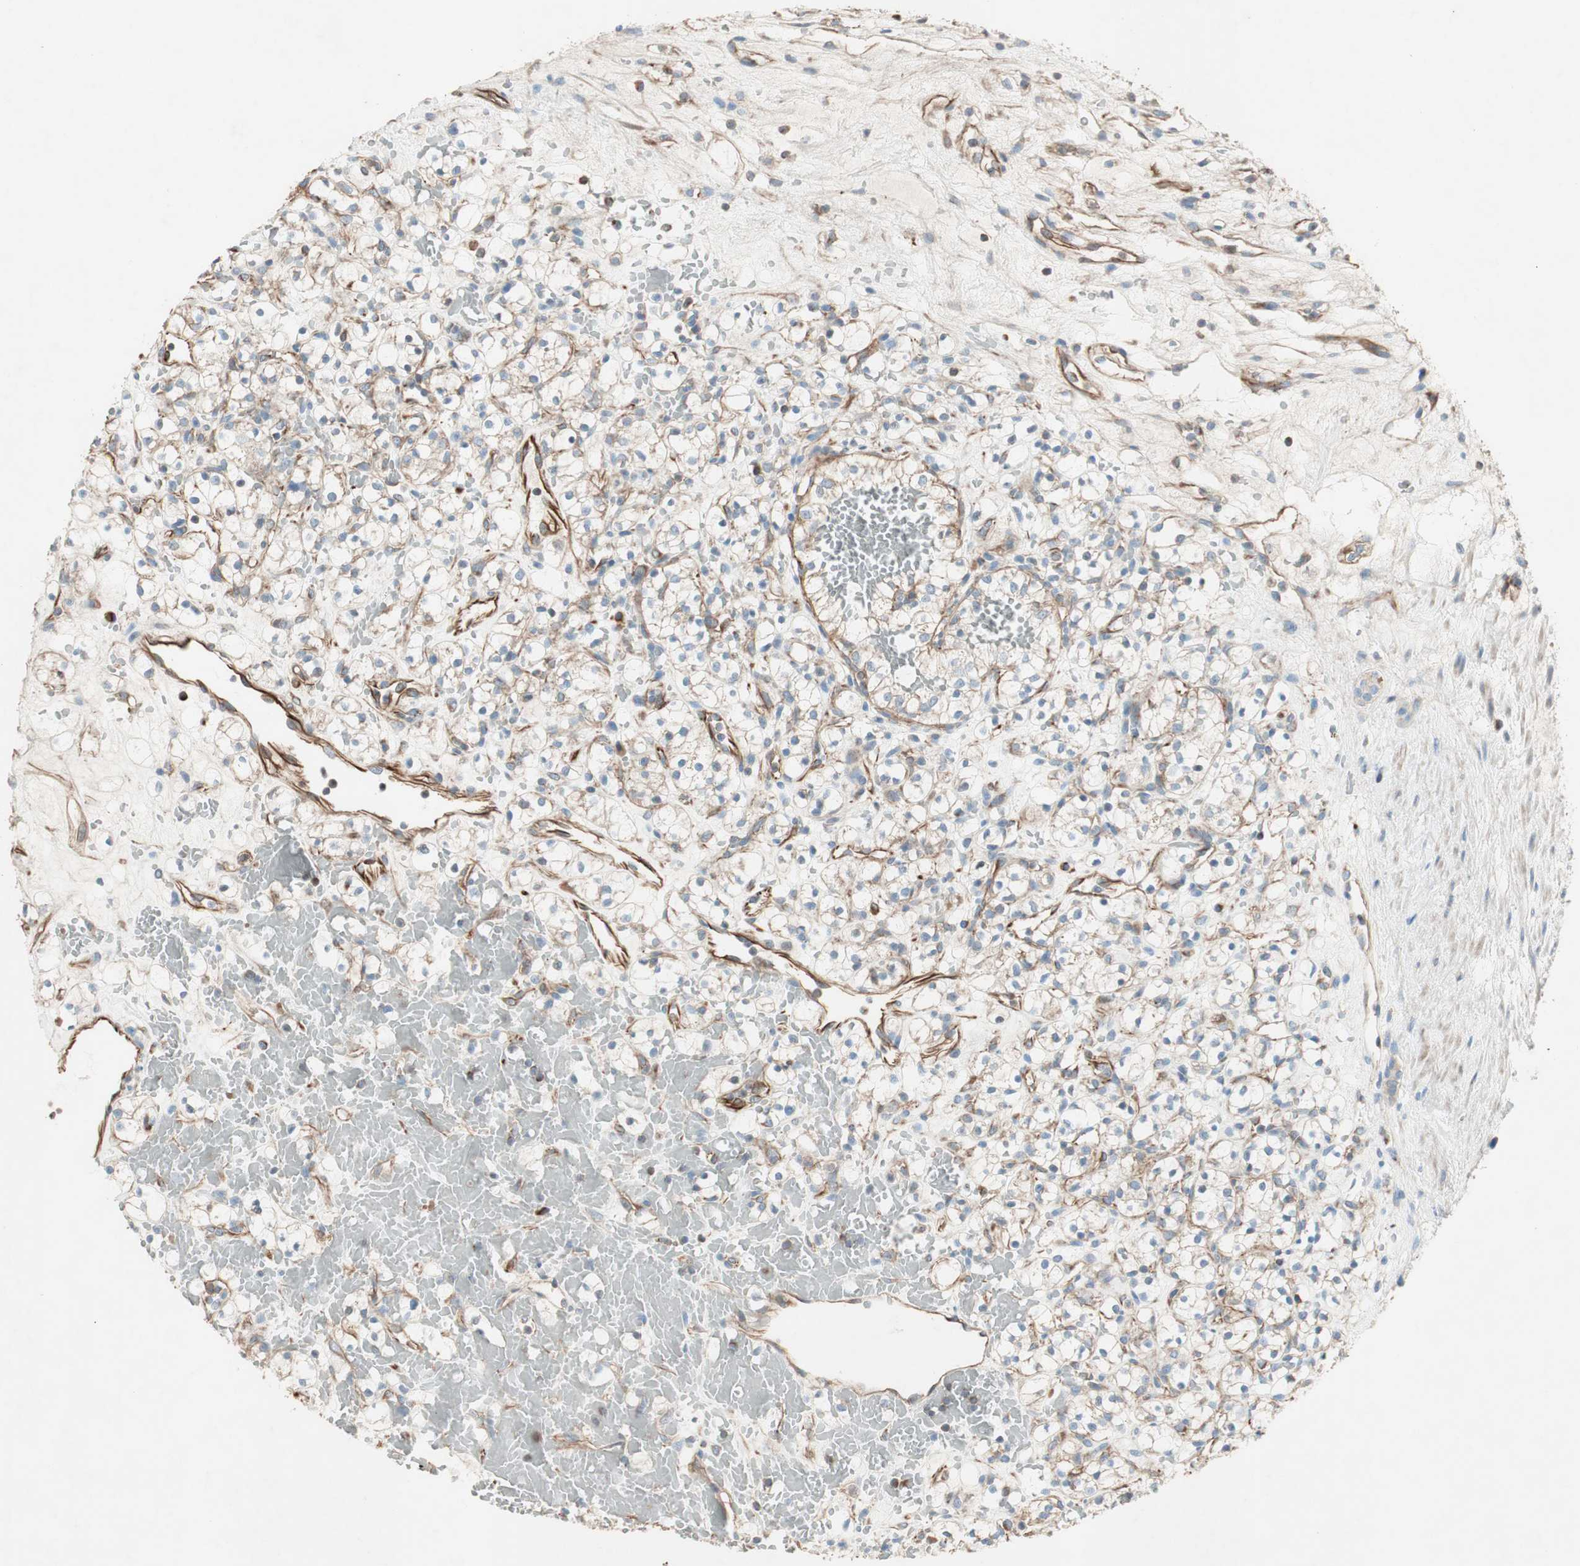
{"staining": {"intensity": "weak", "quantity": ">75%", "location": "cytoplasmic/membranous"}, "tissue": "renal cancer", "cell_type": "Tumor cells", "image_type": "cancer", "snomed": [{"axis": "morphology", "description": "Adenocarcinoma, NOS"}, {"axis": "topography", "description": "Kidney"}], "caption": "This is a histology image of IHC staining of renal cancer, which shows weak staining in the cytoplasmic/membranous of tumor cells.", "gene": "SRCIN1", "patient": {"sex": "female", "age": 60}}